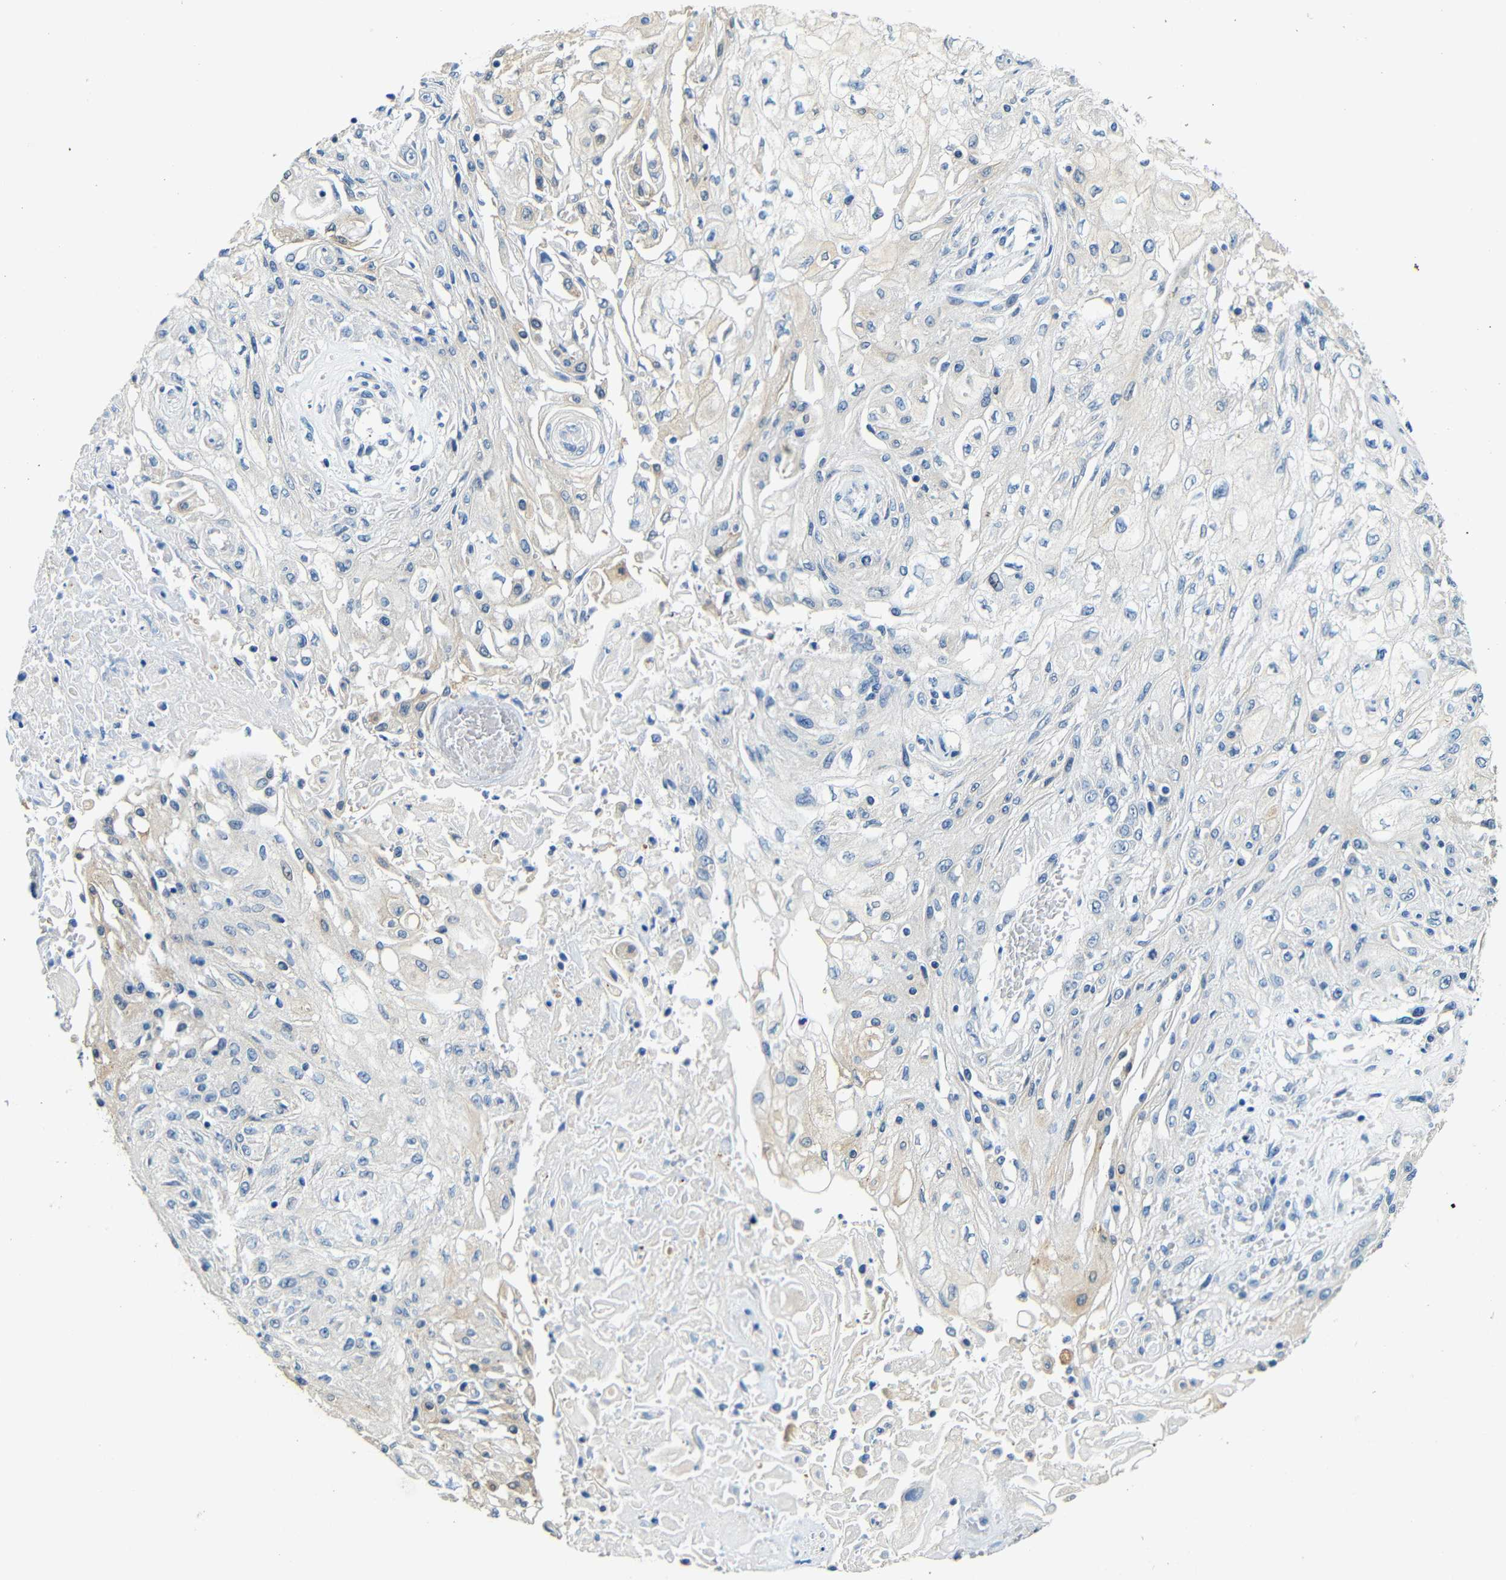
{"staining": {"intensity": "negative", "quantity": "none", "location": "none"}, "tissue": "skin cancer", "cell_type": "Tumor cells", "image_type": "cancer", "snomed": [{"axis": "morphology", "description": "Squamous cell carcinoma, NOS"}, {"axis": "topography", "description": "Skin"}], "caption": "Immunohistochemistry (IHC) image of human skin cancer (squamous cell carcinoma) stained for a protein (brown), which shows no positivity in tumor cells.", "gene": "FMO5", "patient": {"sex": "male", "age": 75}}